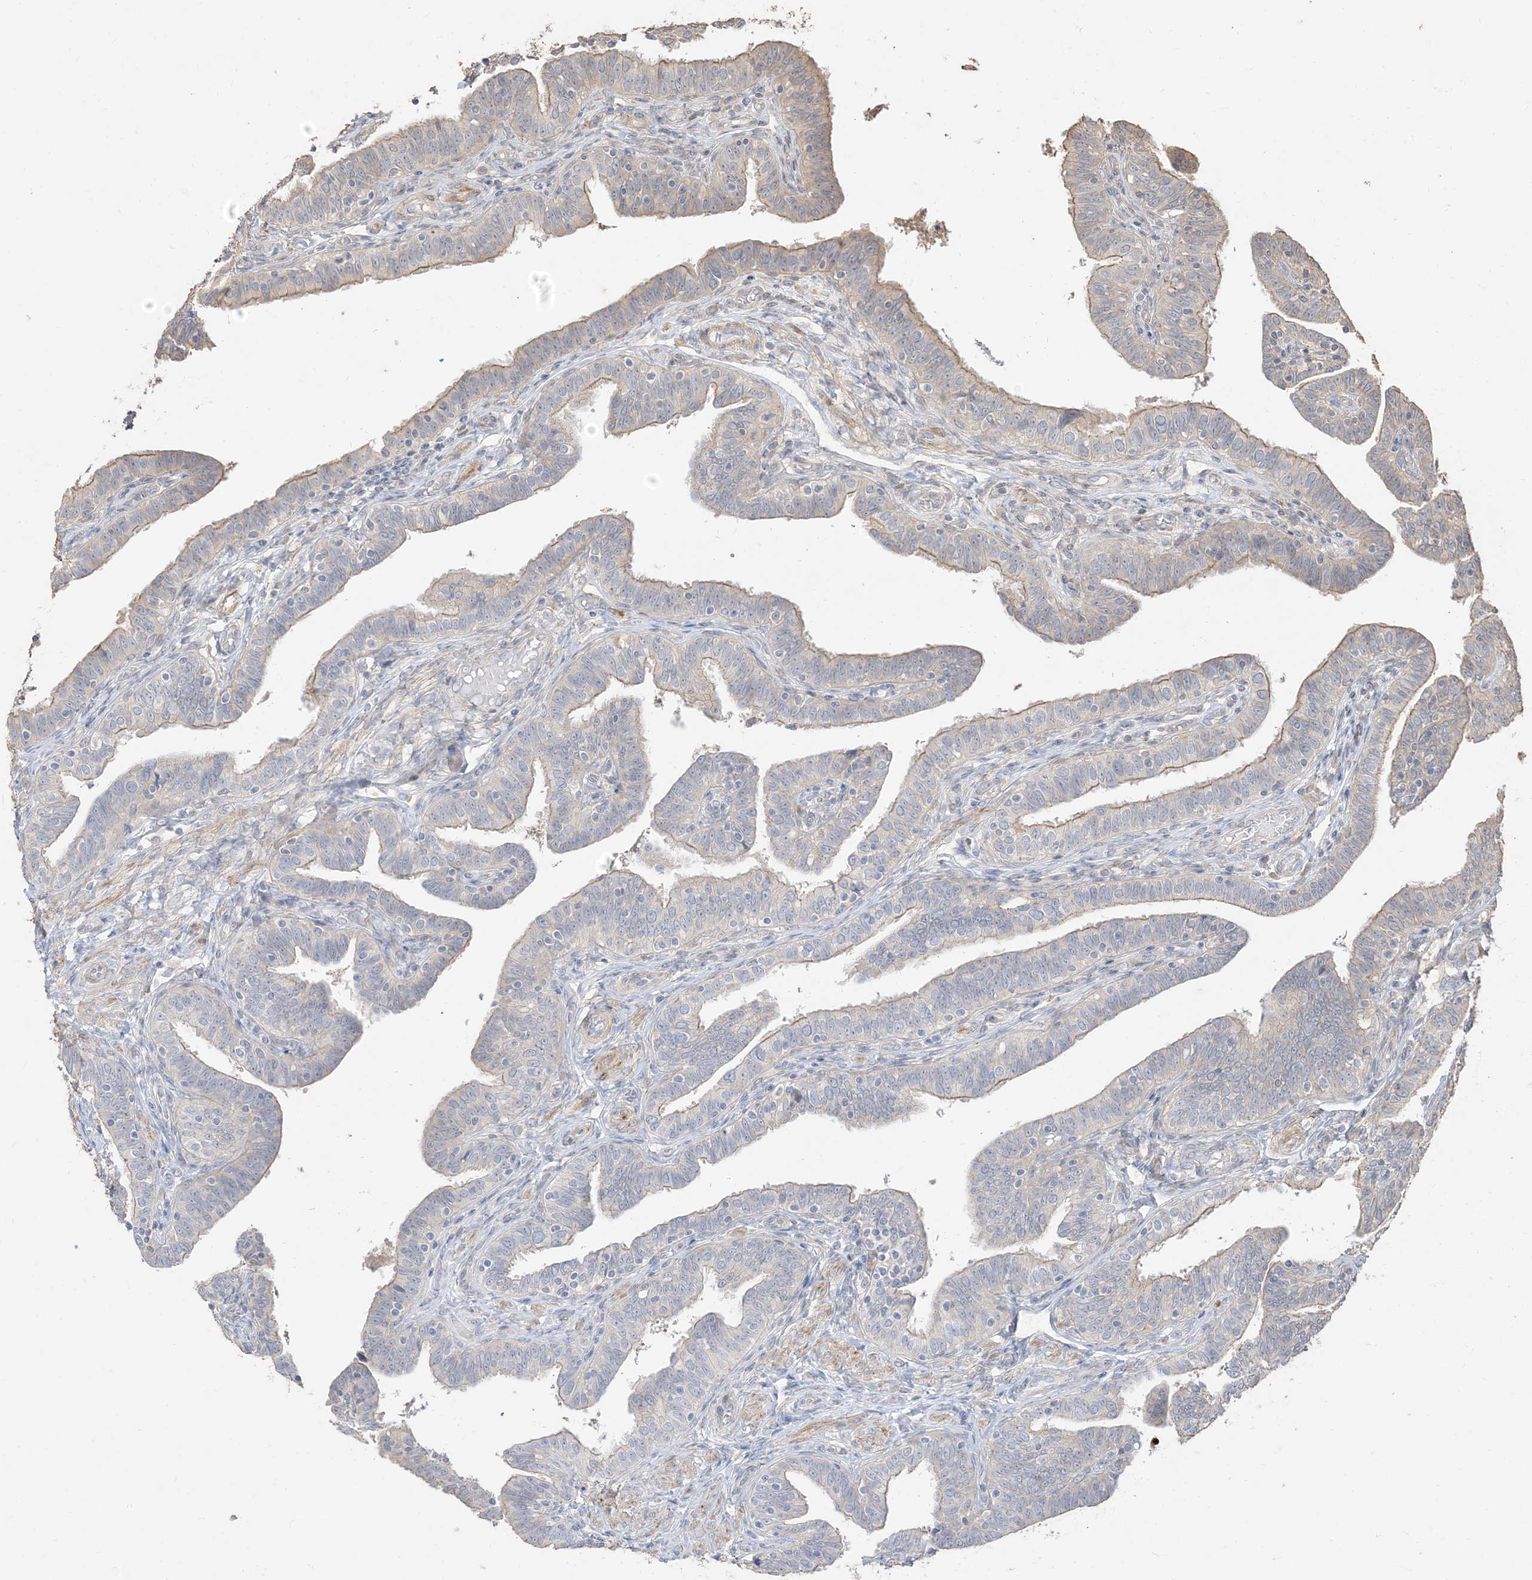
{"staining": {"intensity": "moderate", "quantity": "25%-75%", "location": "cytoplasmic/membranous"}, "tissue": "fallopian tube", "cell_type": "Glandular cells", "image_type": "normal", "snomed": [{"axis": "morphology", "description": "Normal tissue, NOS"}, {"axis": "topography", "description": "Fallopian tube"}], "caption": "Glandular cells display moderate cytoplasmic/membranous expression in about 25%-75% of cells in normal fallopian tube.", "gene": "RNF175", "patient": {"sex": "female", "age": 39}}